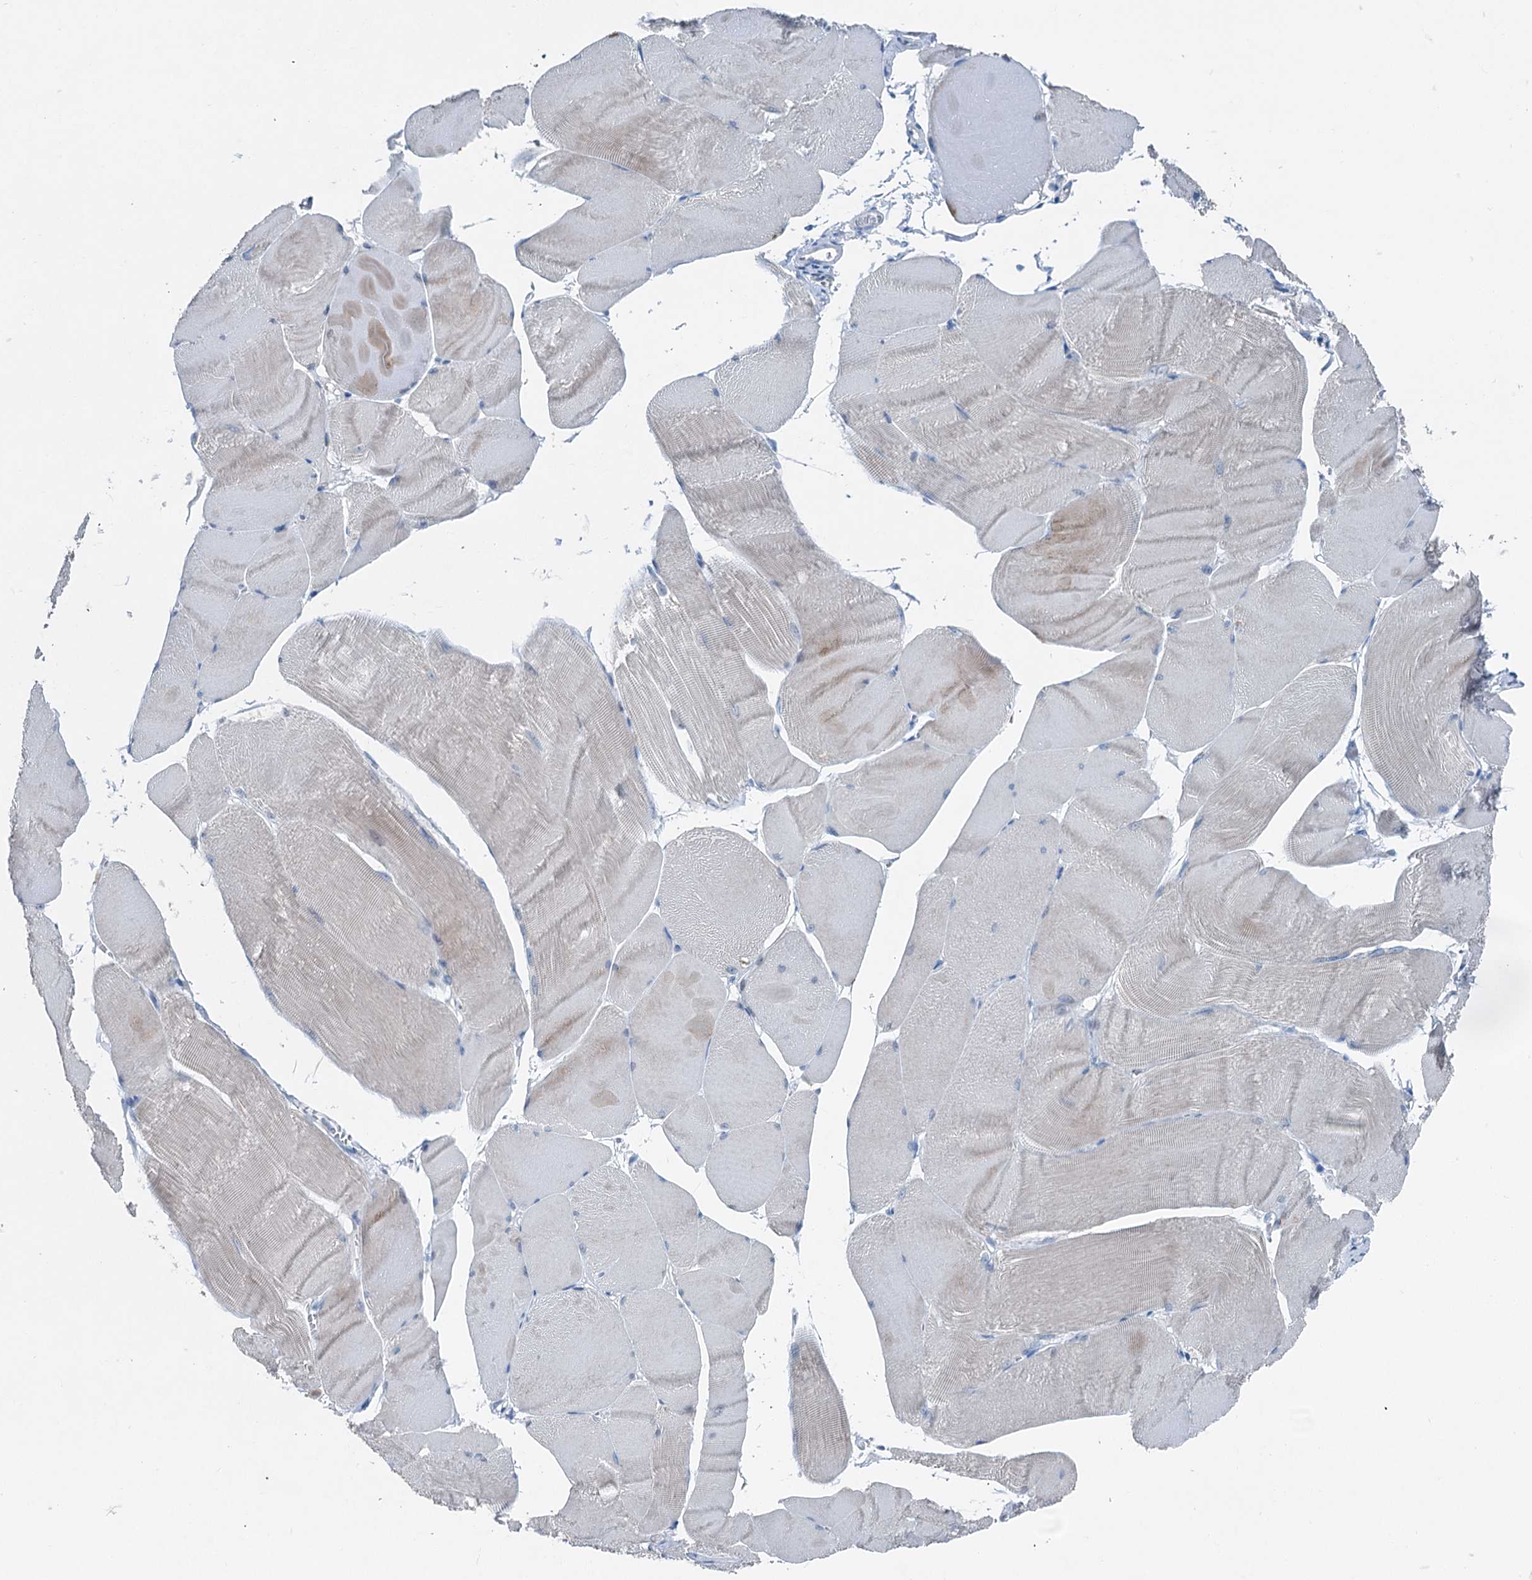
{"staining": {"intensity": "weak", "quantity": "<25%", "location": "cytoplasmic/membranous"}, "tissue": "skeletal muscle", "cell_type": "Myocytes", "image_type": "normal", "snomed": [{"axis": "morphology", "description": "Normal tissue, NOS"}, {"axis": "morphology", "description": "Basal cell carcinoma"}, {"axis": "topography", "description": "Skeletal muscle"}], "caption": "Myocytes show no significant protein positivity in normal skeletal muscle. The staining was performed using DAB to visualize the protein expression in brown, while the nuclei were stained in blue with hematoxylin (Magnification: 20x).", "gene": "ELP4", "patient": {"sex": "female", "age": 64}}